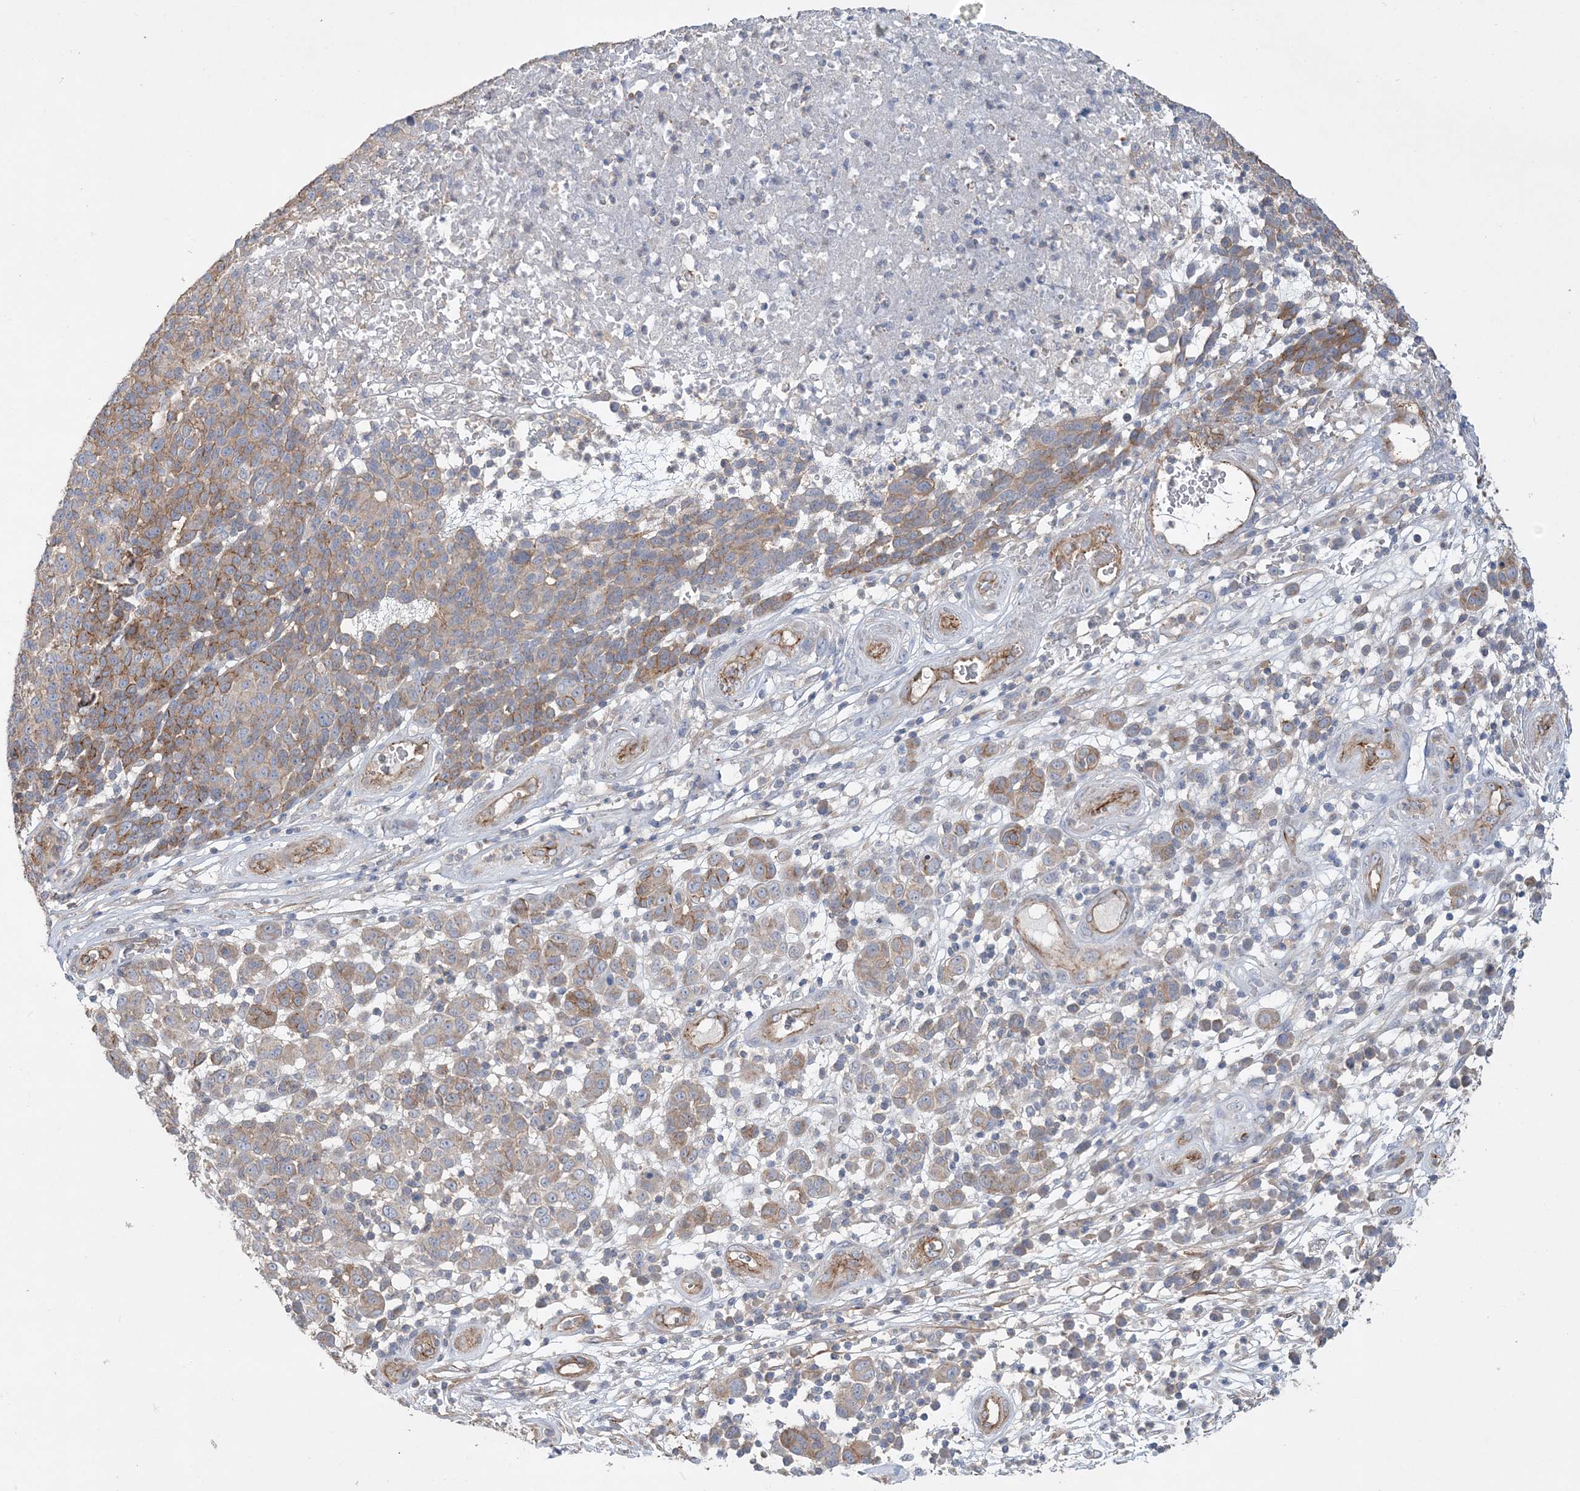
{"staining": {"intensity": "moderate", "quantity": "<25%", "location": "cytoplasmic/membranous"}, "tissue": "melanoma", "cell_type": "Tumor cells", "image_type": "cancer", "snomed": [{"axis": "morphology", "description": "Malignant melanoma, NOS"}, {"axis": "topography", "description": "Skin"}], "caption": "Tumor cells reveal low levels of moderate cytoplasmic/membranous positivity in approximately <25% of cells in melanoma.", "gene": "PIGC", "patient": {"sex": "male", "age": 49}}